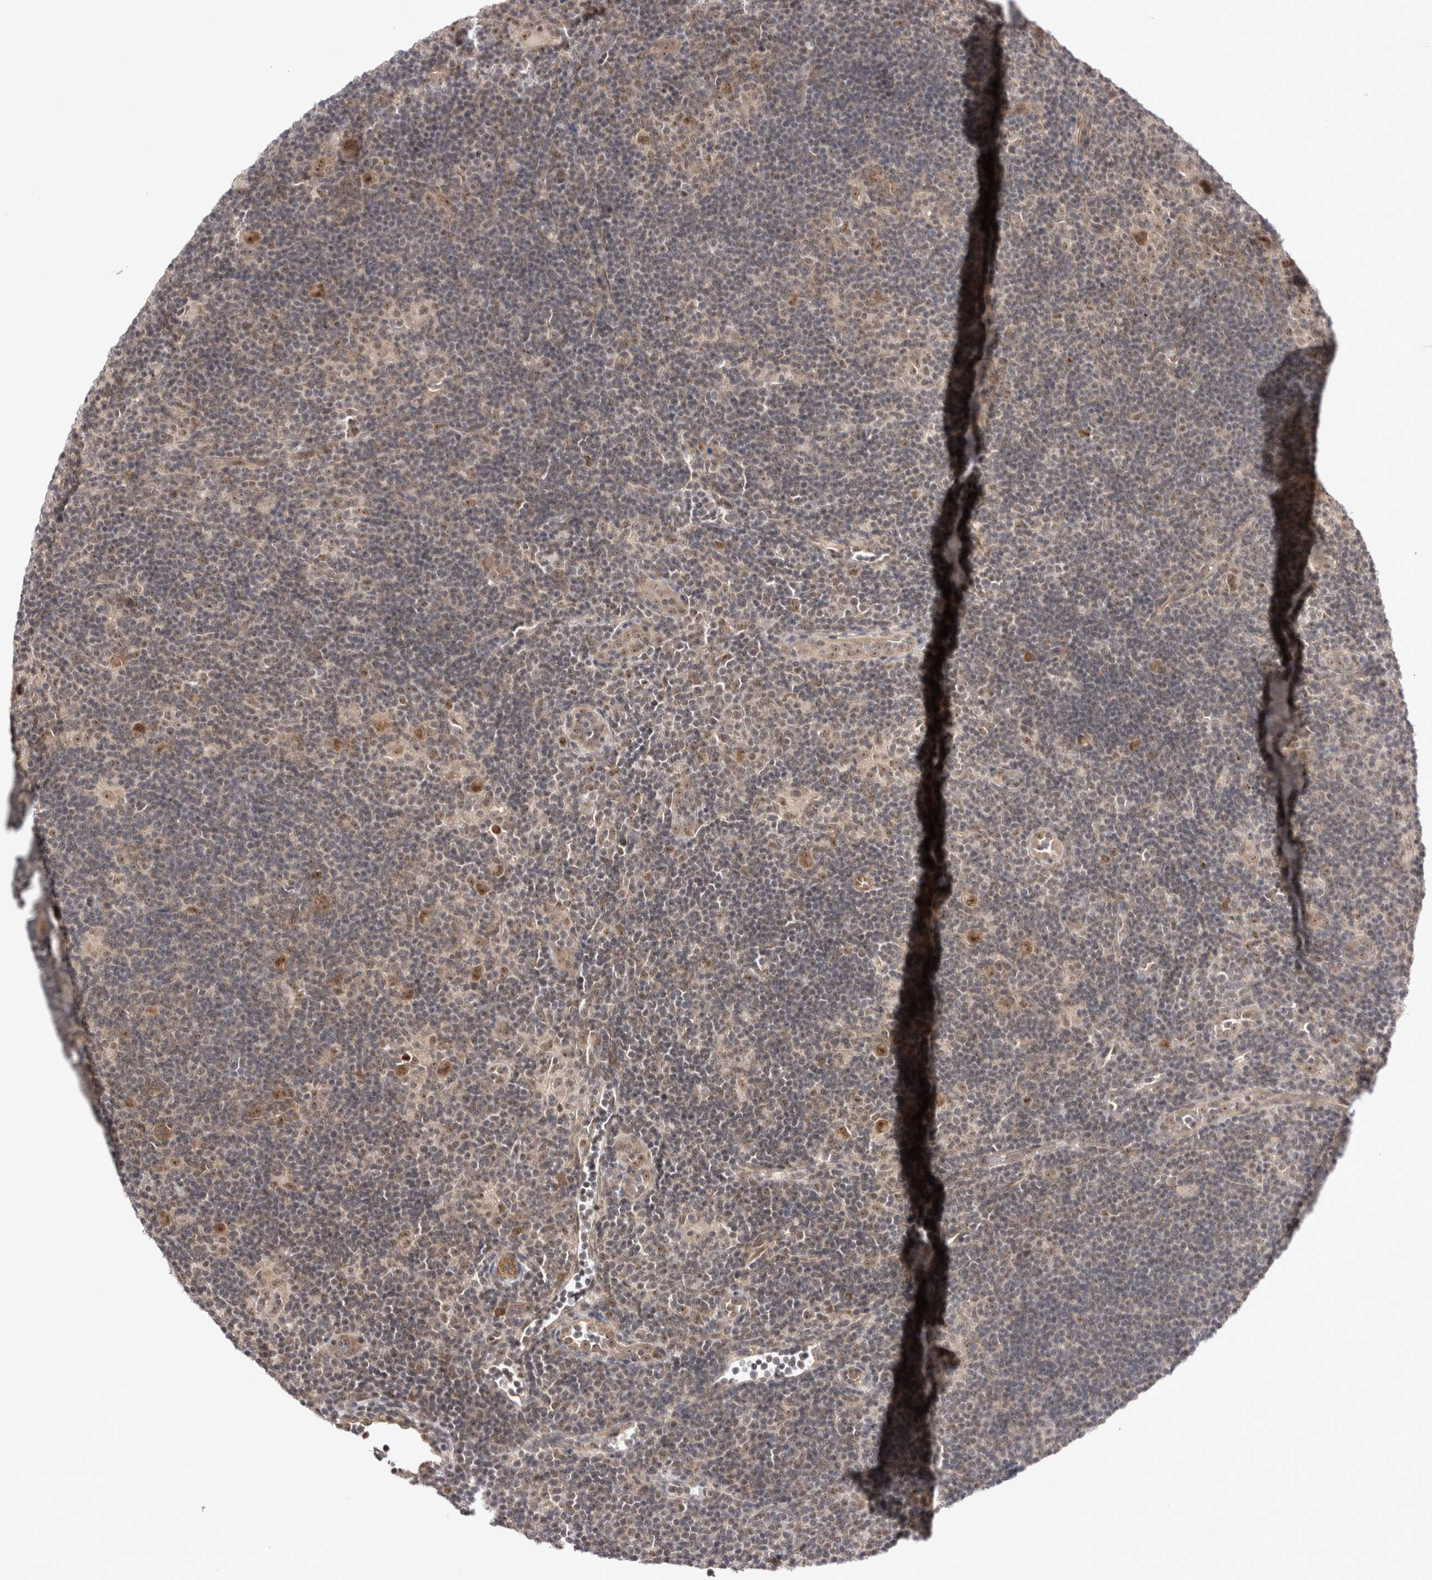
{"staining": {"intensity": "moderate", "quantity": ">75%", "location": "nuclear"}, "tissue": "lymphoma", "cell_type": "Tumor cells", "image_type": "cancer", "snomed": [{"axis": "morphology", "description": "Hodgkin's disease, NOS"}, {"axis": "topography", "description": "Lymph node"}], "caption": "DAB (3,3'-diaminobenzidine) immunohistochemical staining of lymphoma demonstrates moderate nuclear protein staining in approximately >75% of tumor cells. Using DAB (brown) and hematoxylin (blue) stains, captured at high magnification using brightfield microscopy.", "gene": "EXOSC4", "patient": {"sex": "female", "age": 57}}